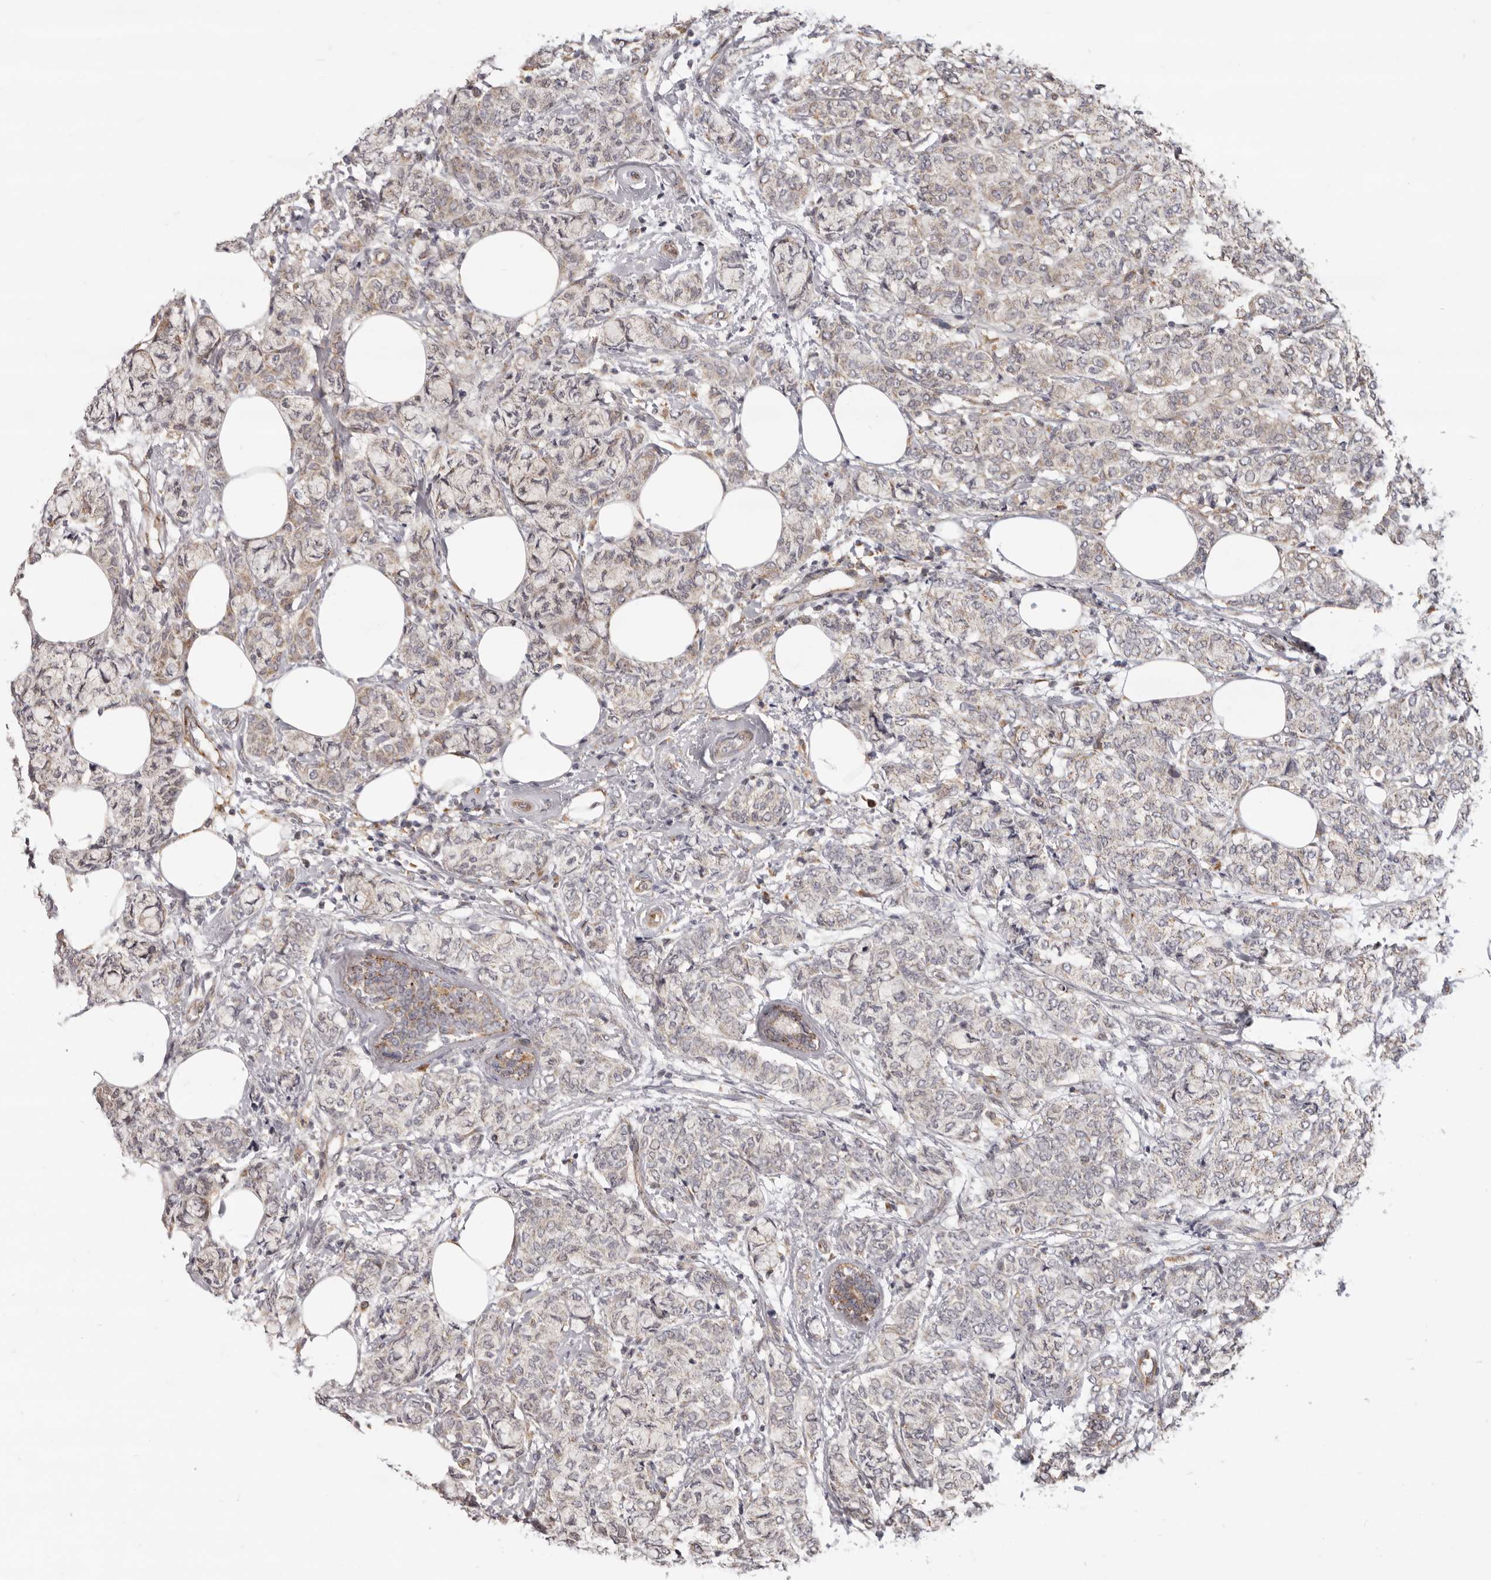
{"staining": {"intensity": "weak", "quantity": "<25%", "location": "cytoplasmic/membranous"}, "tissue": "breast cancer", "cell_type": "Tumor cells", "image_type": "cancer", "snomed": [{"axis": "morphology", "description": "Lobular carcinoma"}, {"axis": "topography", "description": "Breast"}], "caption": "Tumor cells show no significant protein positivity in lobular carcinoma (breast).", "gene": "TOR3A", "patient": {"sex": "female", "age": 60}}